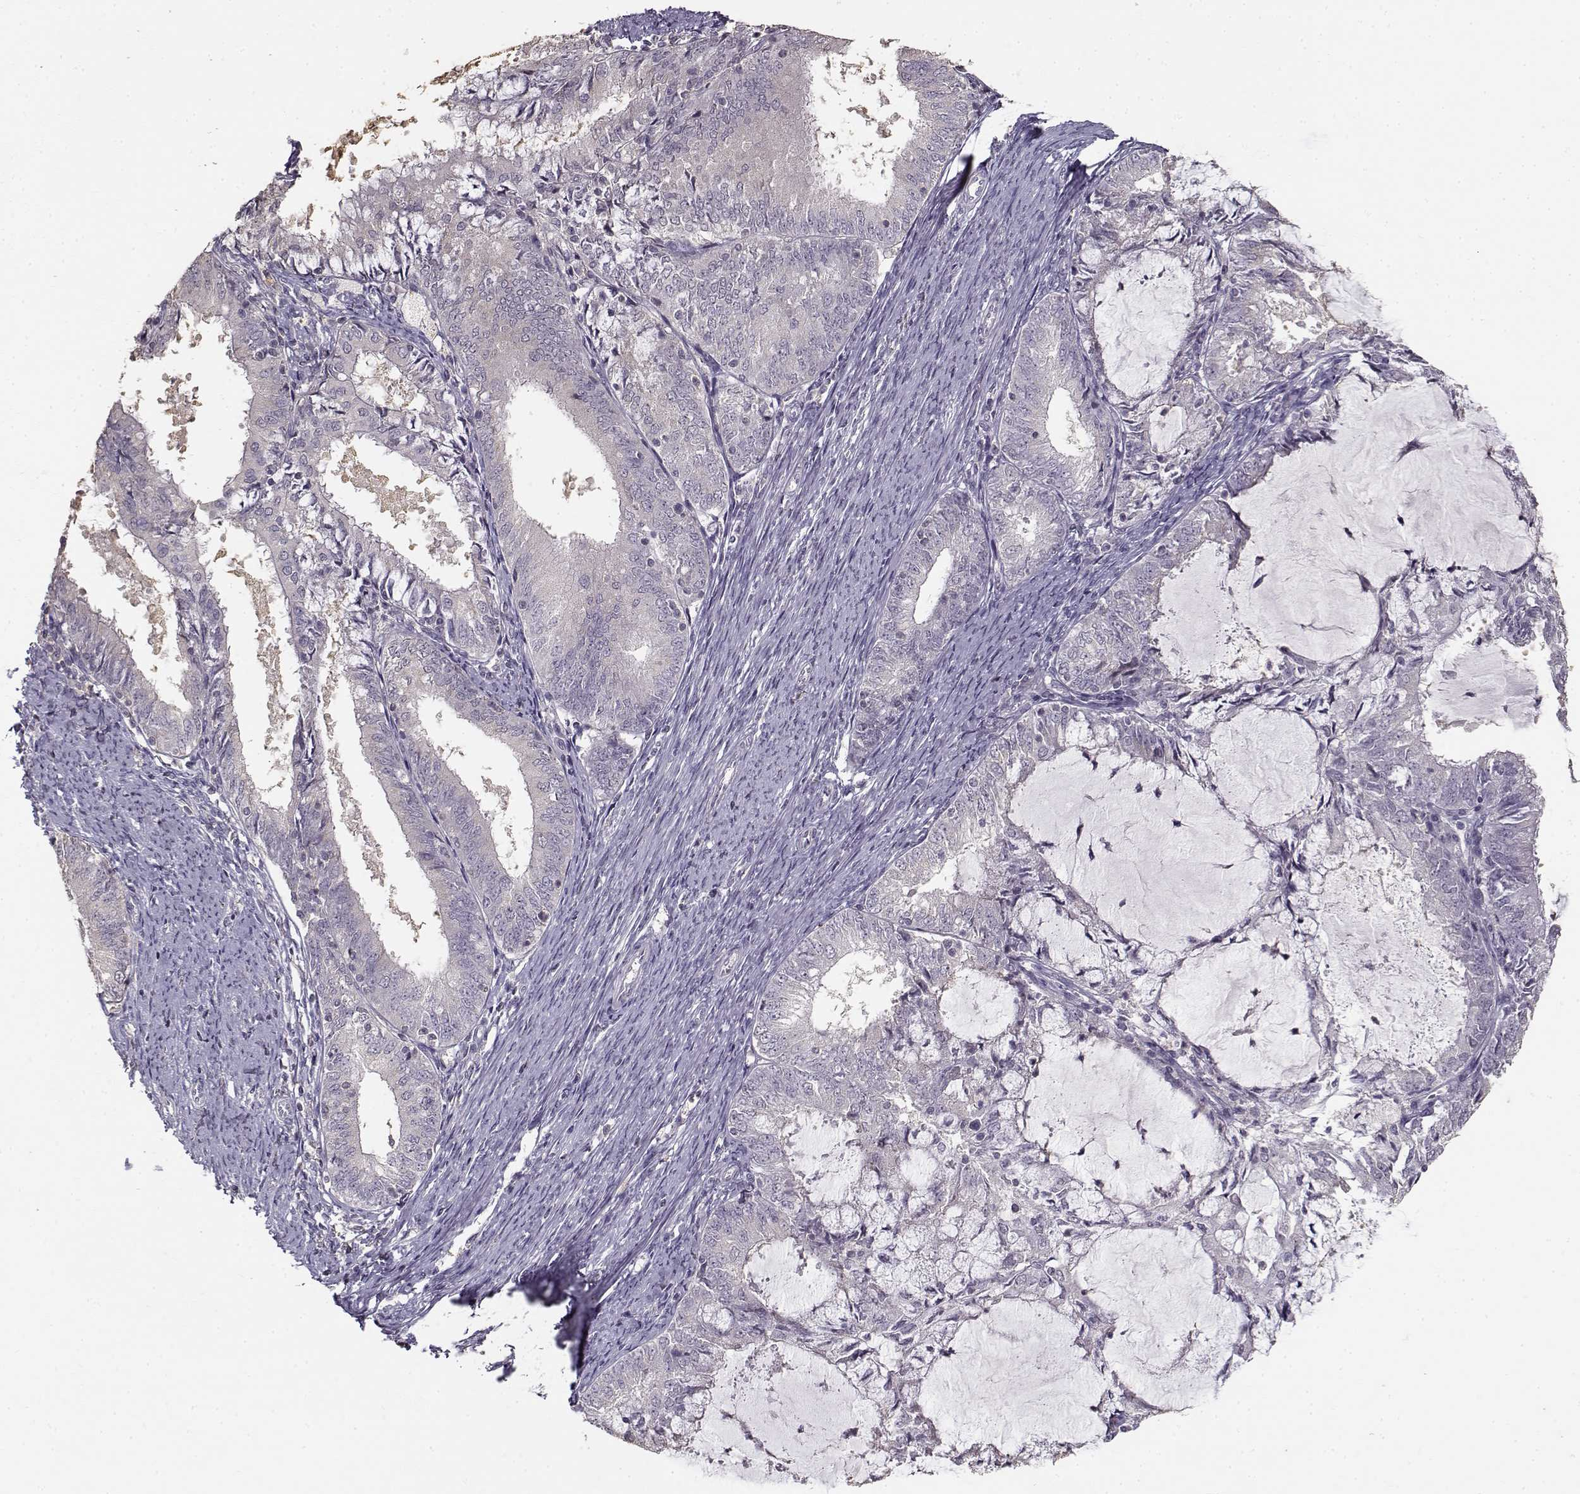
{"staining": {"intensity": "negative", "quantity": "none", "location": "none"}, "tissue": "endometrial cancer", "cell_type": "Tumor cells", "image_type": "cancer", "snomed": [{"axis": "morphology", "description": "Adenocarcinoma, NOS"}, {"axis": "topography", "description": "Endometrium"}], "caption": "Protein analysis of endometrial cancer displays no significant positivity in tumor cells.", "gene": "UROC1", "patient": {"sex": "female", "age": 57}}